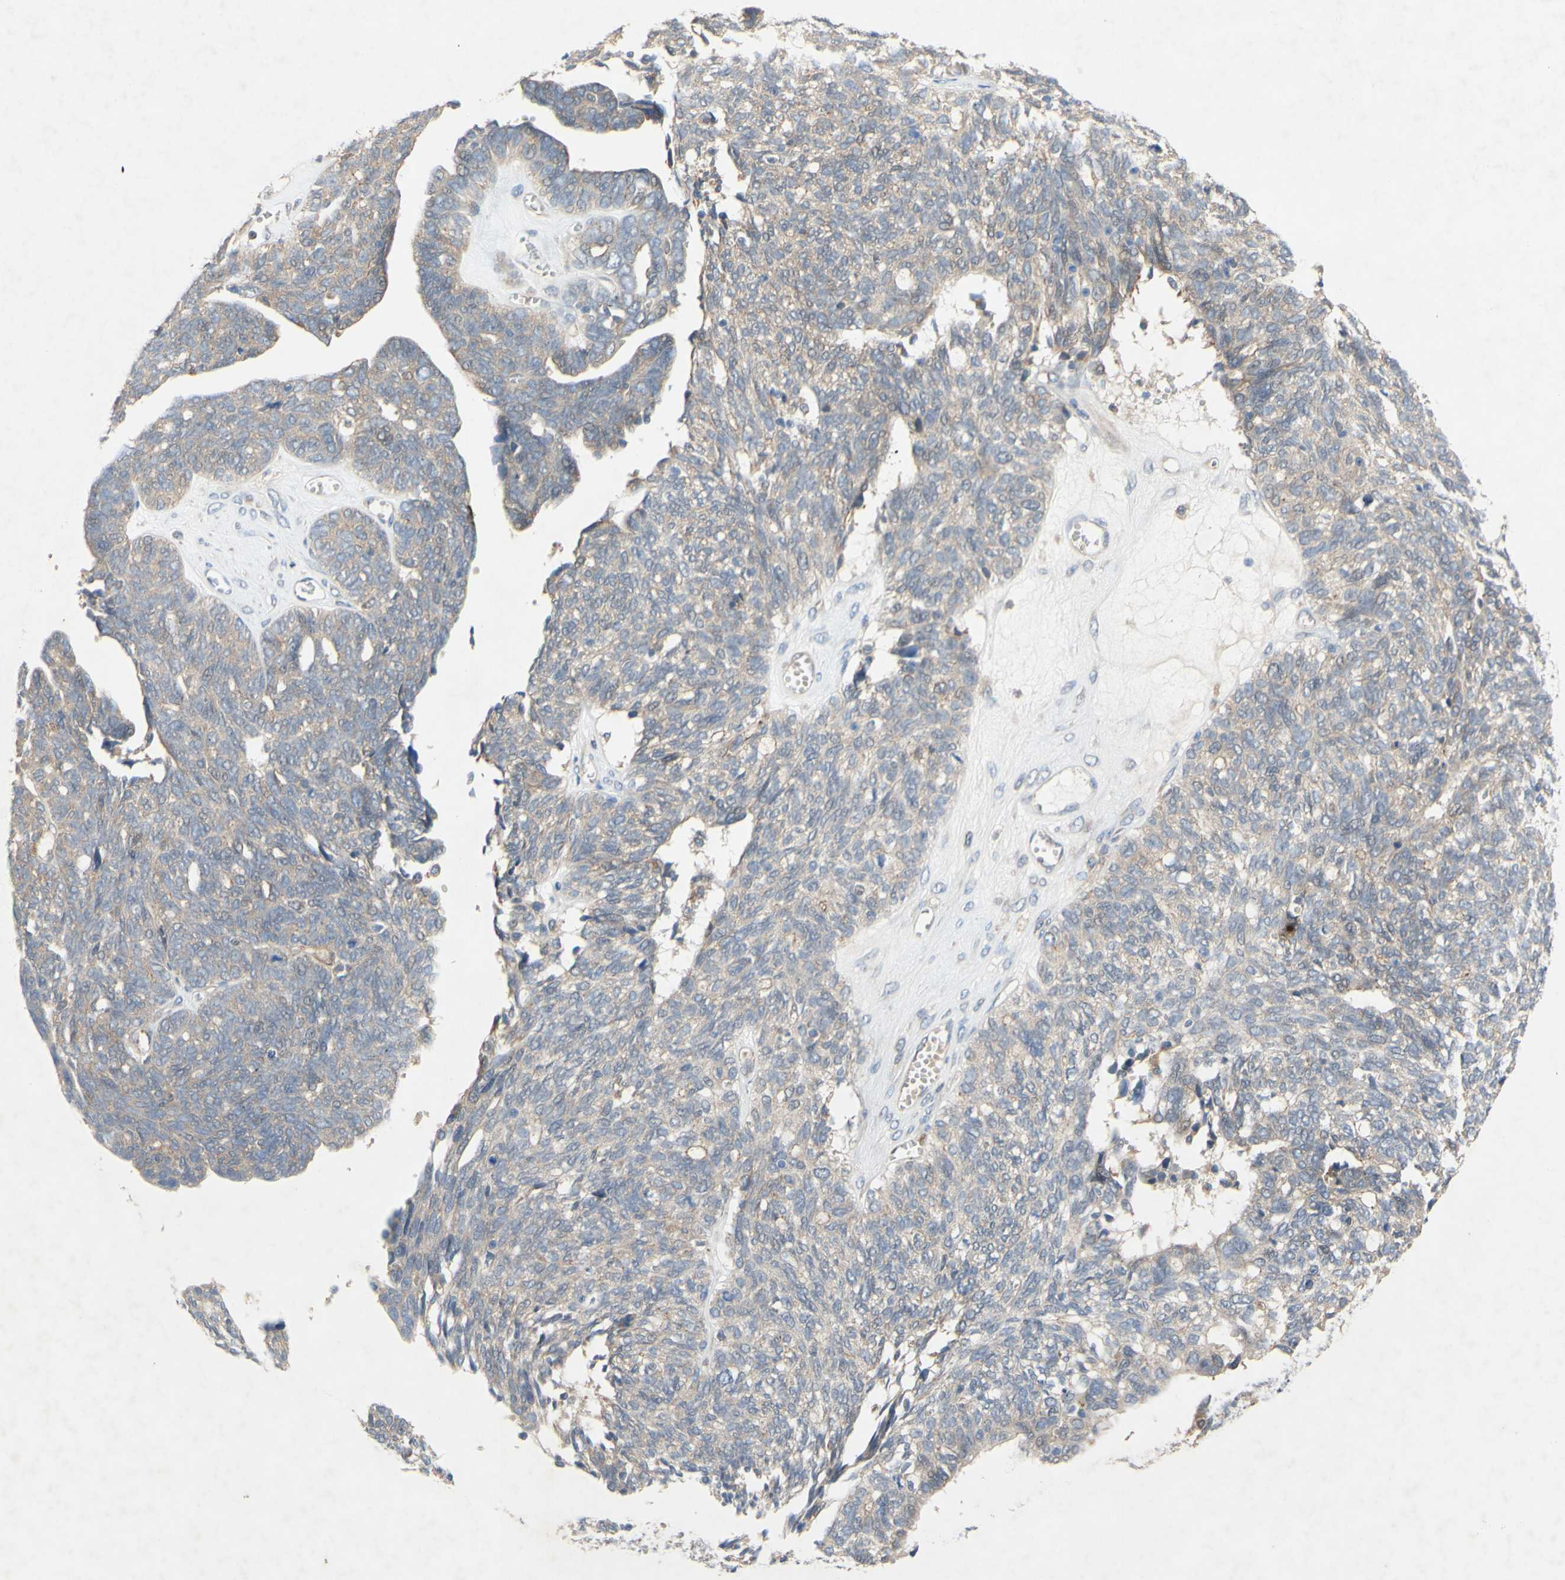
{"staining": {"intensity": "weak", "quantity": ">75%", "location": "cytoplasmic/membranous"}, "tissue": "ovarian cancer", "cell_type": "Tumor cells", "image_type": "cancer", "snomed": [{"axis": "morphology", "description": "Cystadenocarcinoma, serous, NOS"}, {"axis": "topography", "description": "Ovary"}], "caption": "About >75% of tumor cells in serous cystadenocarcinoma (ovarian) demonstrate weak cytoplasmic/membranous protein staining as visualized by brown immunohistochemical staining.", "gene": "PDGFB", "patient": {"sex": "female", "age": 79}}